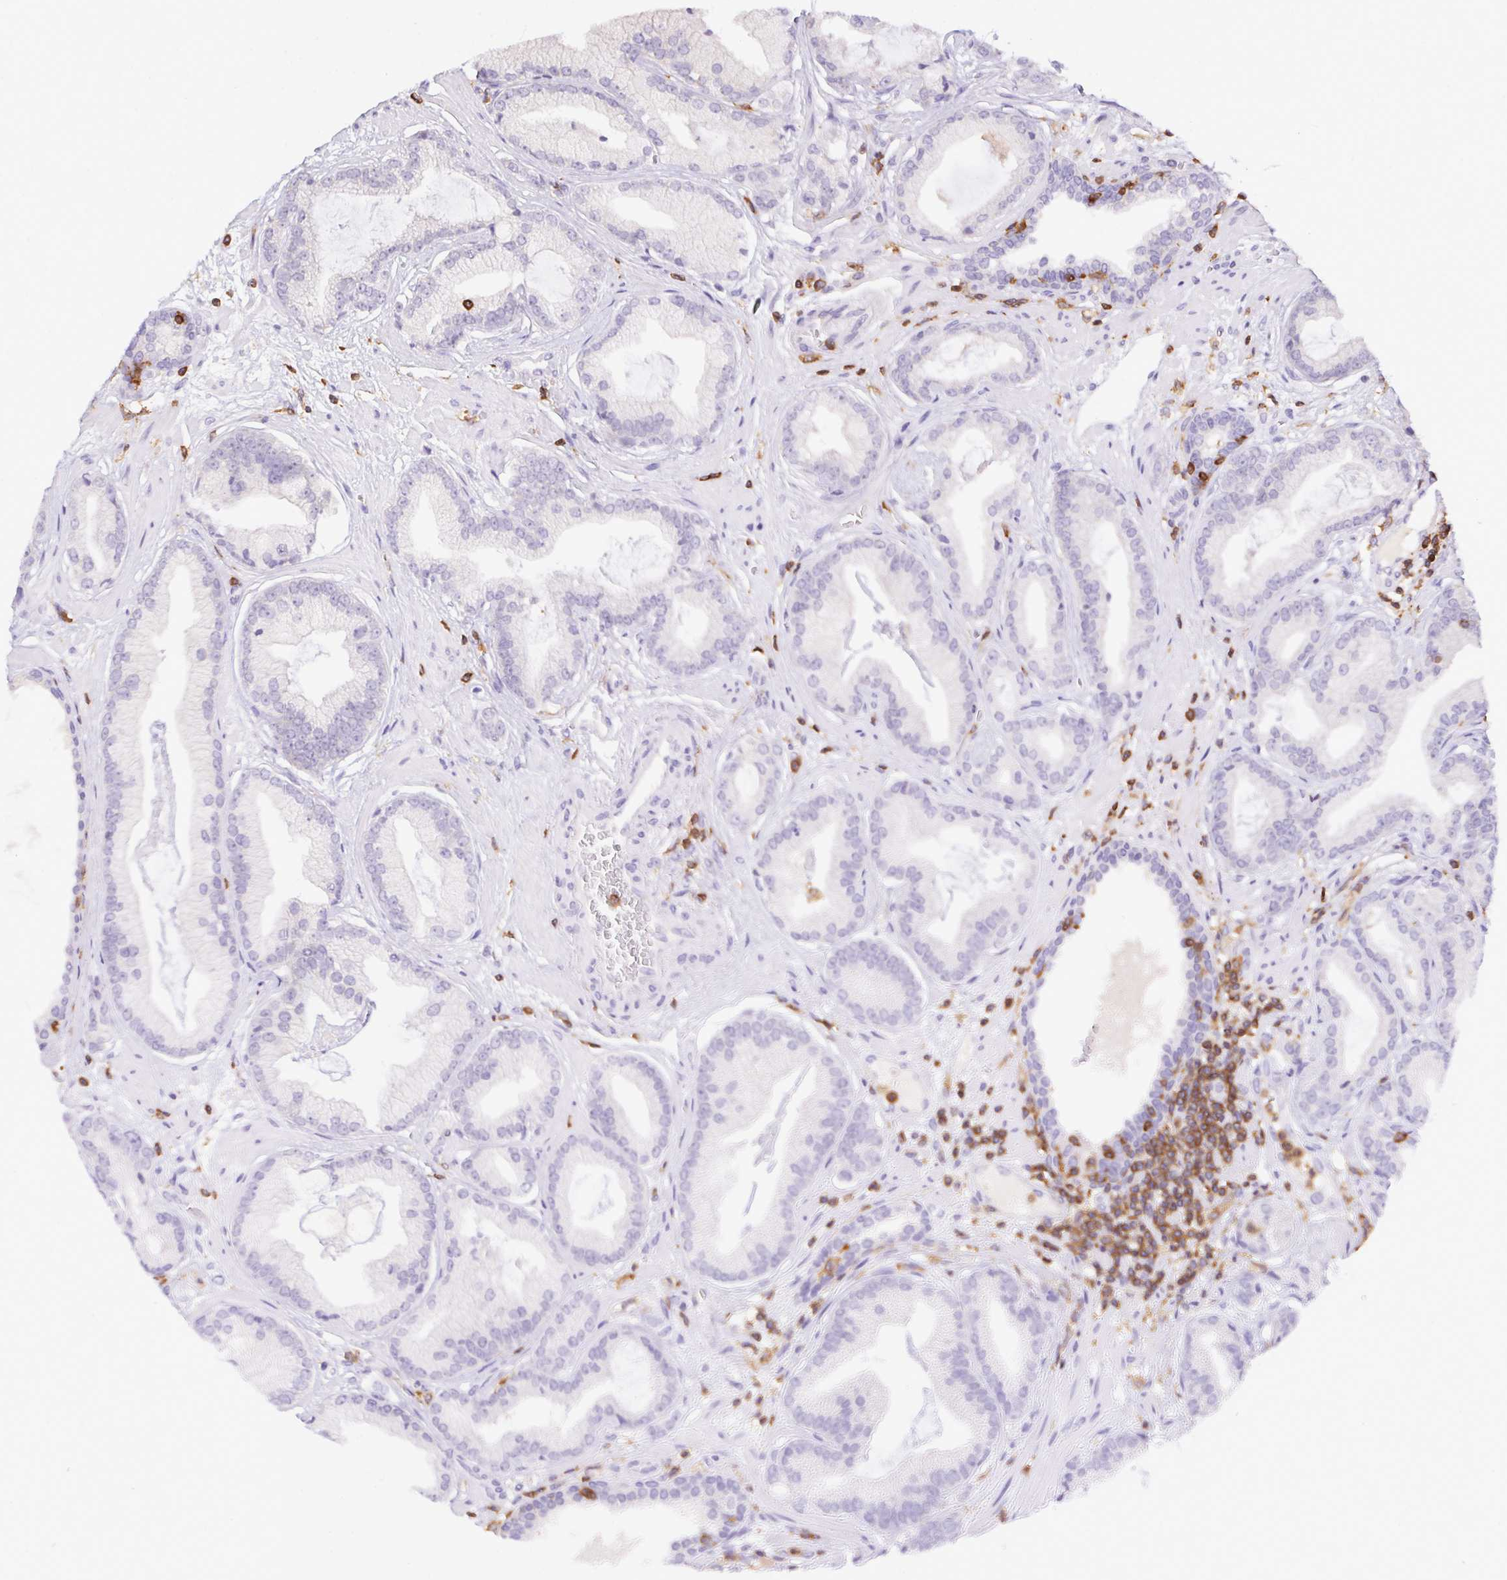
{"staining": {"intensity": "negative", "quantity": "none", "location": "none"}, "tissue": "prostate cancer", "cell_type": "Tumor cells", "image_type": "cancer", "snomed": [{"axis": "morphology", "description": "Adenocarcinoma, Low grade"}, {"axis": "topography", "description": "Prostate"}], "caption": "A micrograph of human adenocarcinoma (low-grade) (prostate) is negative for staining in tumor cells.", "gene": "APBB1IP", "patient": {"sex": "male", "age": 62}}